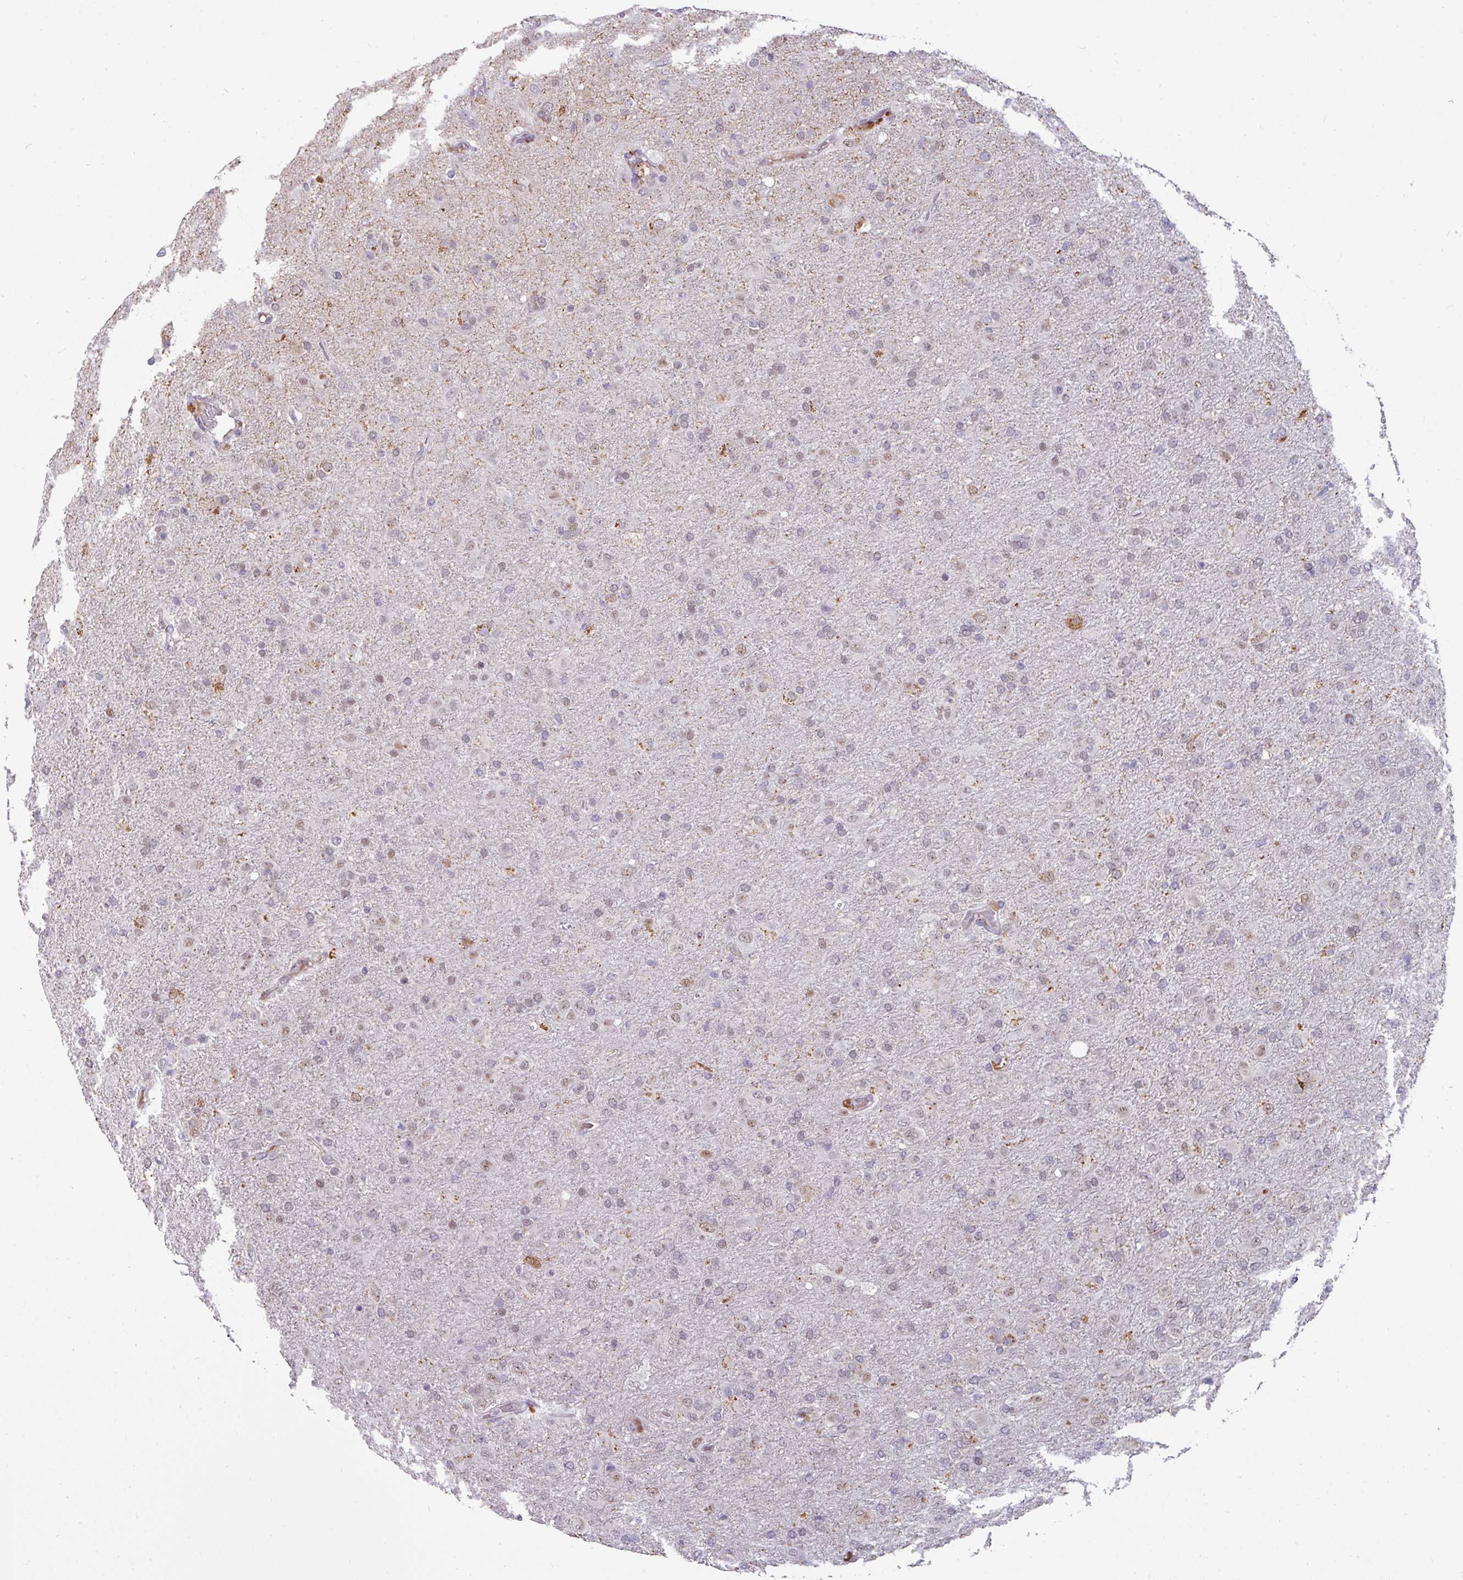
{"staining": {"intensity": "negative", "quantity": "none", "location": "none"}, "tissue": "glioma", "cell_type": "Tumor cells", "image_type": "cancer", "snomed": [{"axis": "morphology", "description": "Glioma, malignant, Low grade"}, {"axis": "topography", "description": "Brain"}], "caption": "DAB immunohistochemical staining of human glioma shows no significant positivity in tumor cells.", "gene": "SWSAP1", "patient": {"sex": "male", "age": 65}}